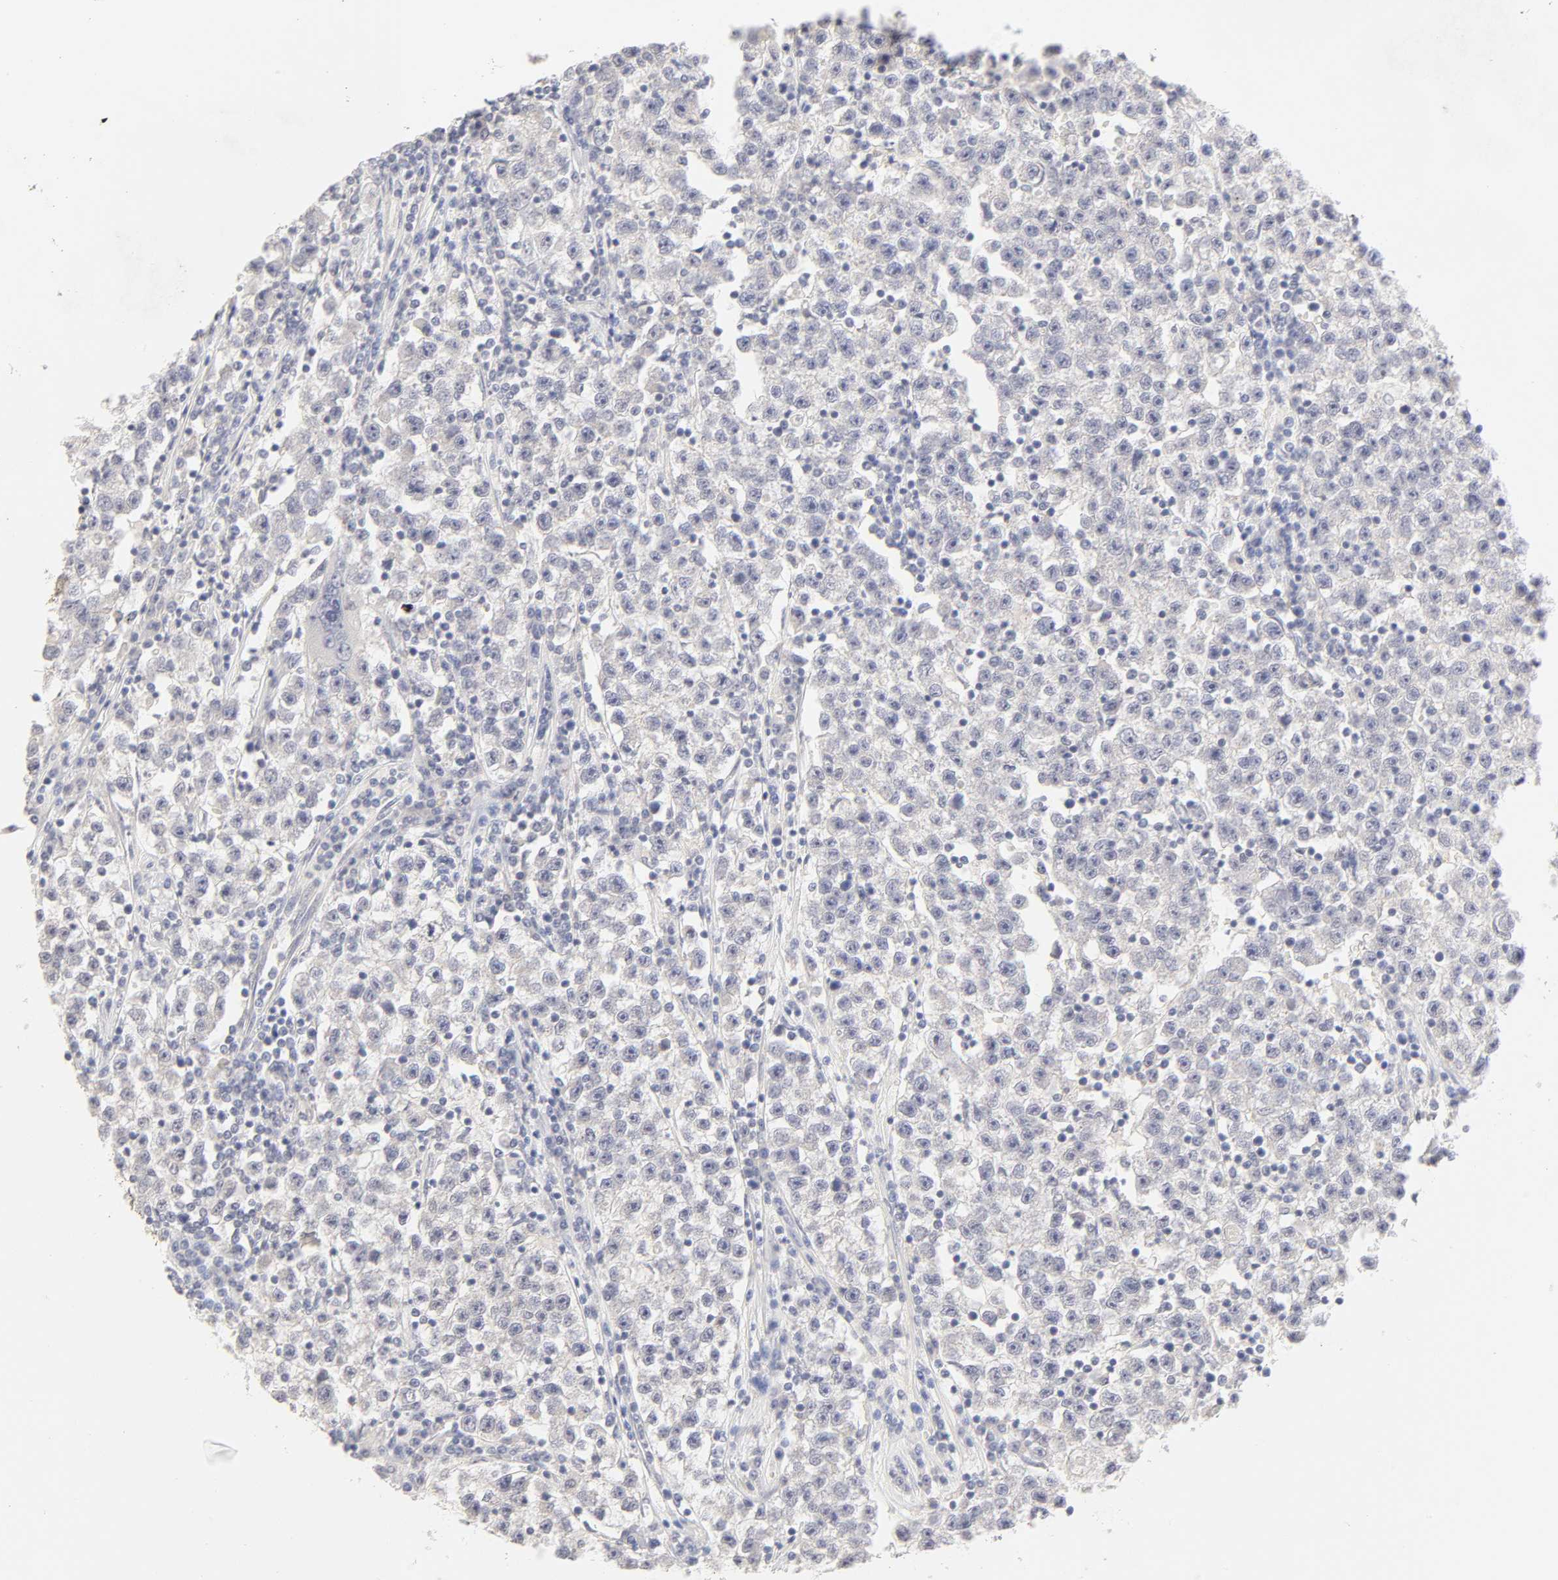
{"staining": {"intensity": "negative", "quantity": "none", "location": "none"}, "tissue": "testis cancer", "cell_type": "Tumor cells", "image_type": "cancer", "snomed": [{"axis": "morphology", "description": "Seminoma, NOS"}, {"axis": "topography", "description": "Testis"}], "caption": "Micrograph shows no significant protein positivity in tumor cells of seminoma (testis).", "gene": "CYP4B1", "patient": {"sex": "male", "age": 22}}